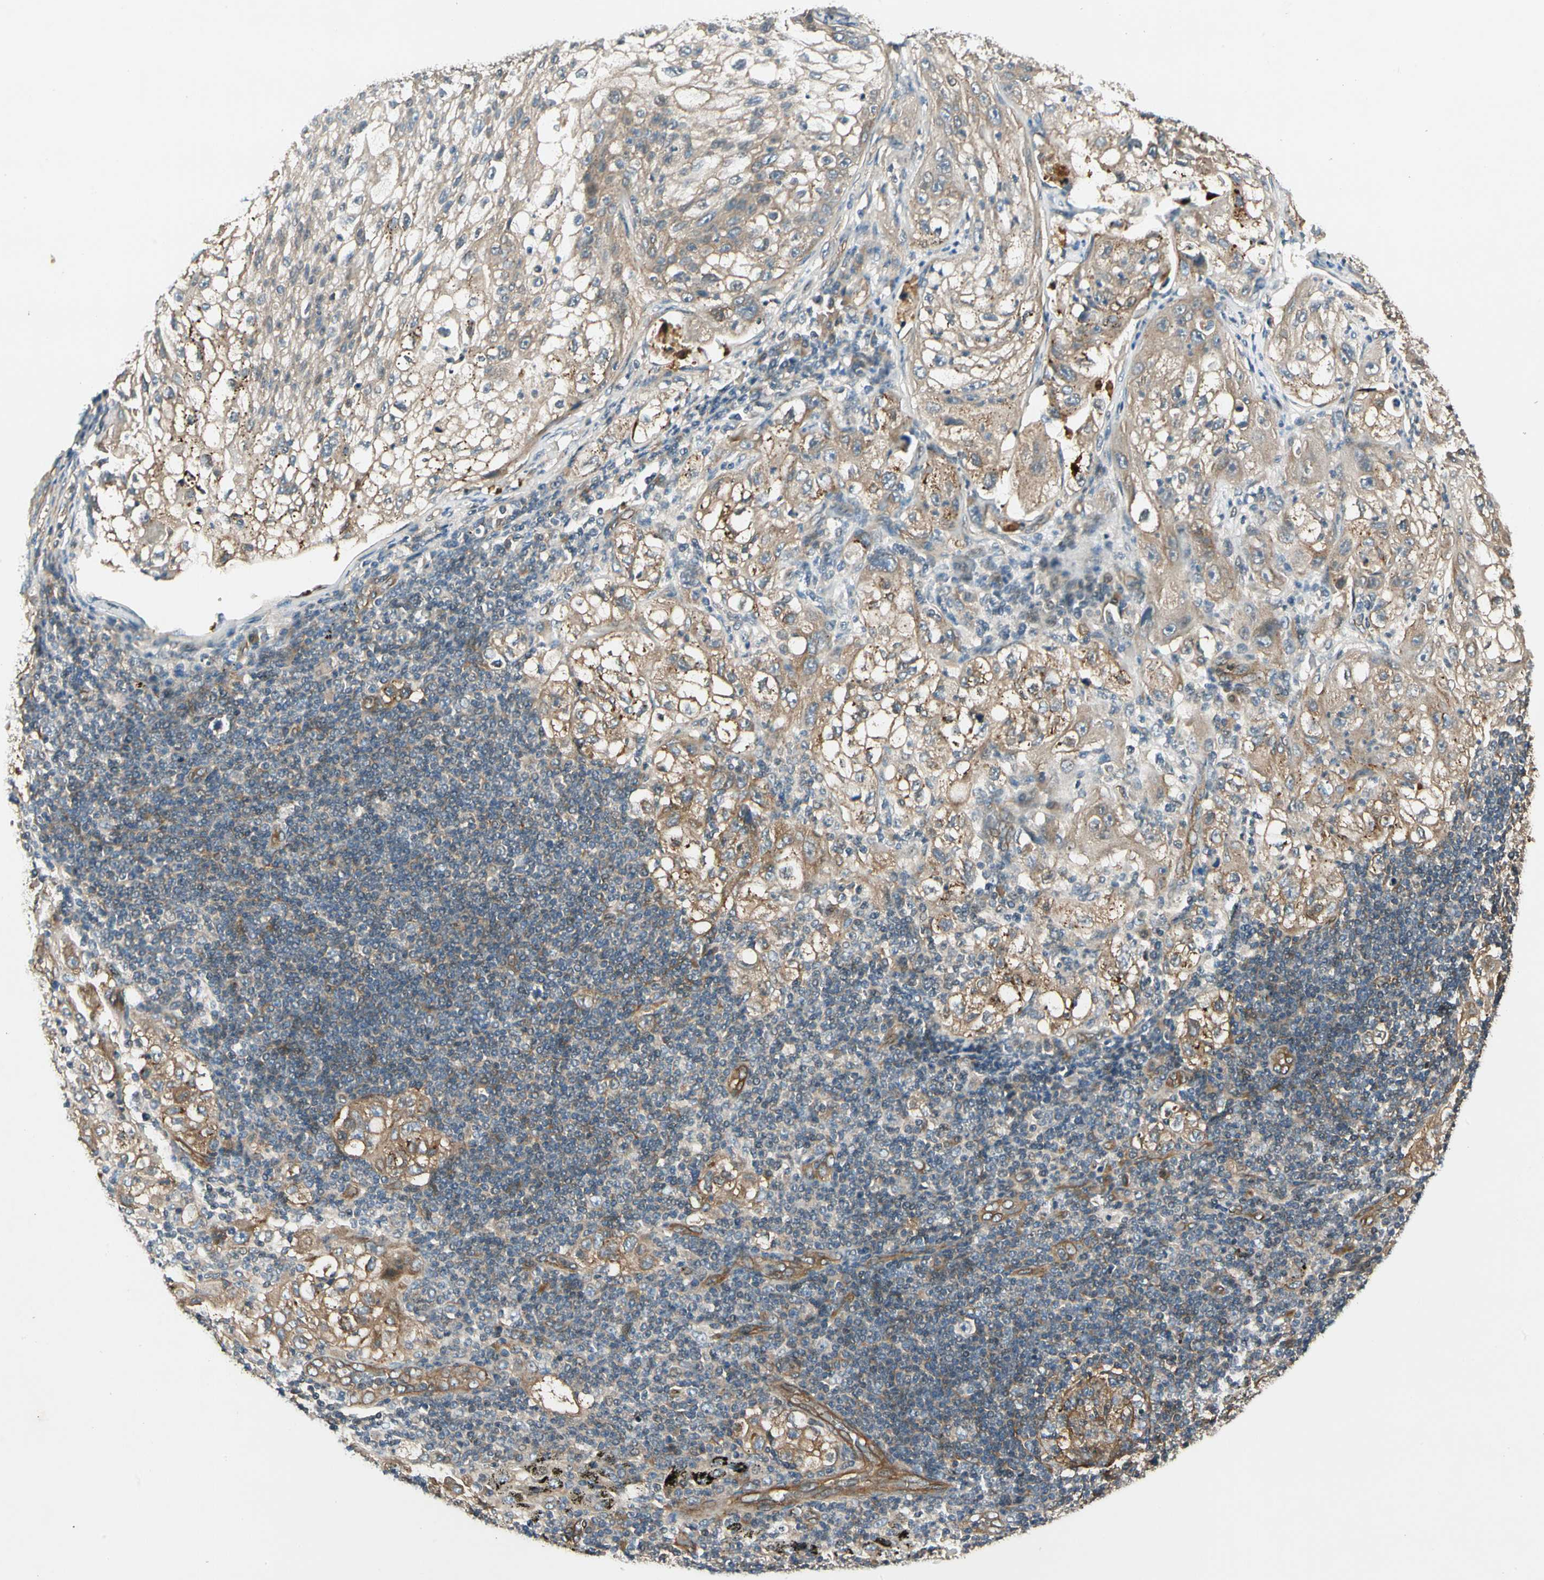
{"staining": {"intensity": "weak", "quantity": ">75%", "location": "cytoplasmic/membranous"}, "tissue": "lung cancer", "cell_type": "Tumor cells", "image_type": "cancer", "snomed": [{"axis": "morphology", "description": "Inflammation, NOS"}, {"axis": "morphology", "description": "Squamous cell carcinoma, NOS"}, {"axis": "topography", "description": "Lymph node"}, {"axis": "topography", "description": "Soft tissue"}, {"axis": "topography", "description": "Lung"}], "caption": "A photomicrograph of squamous cell carcinoma (lung) stained for a protein shows weak cytoplasmic/membranous brown staining in tumor cells.", "gene": "ROCK2", "patient": {"sex": "male", "age": 66}}